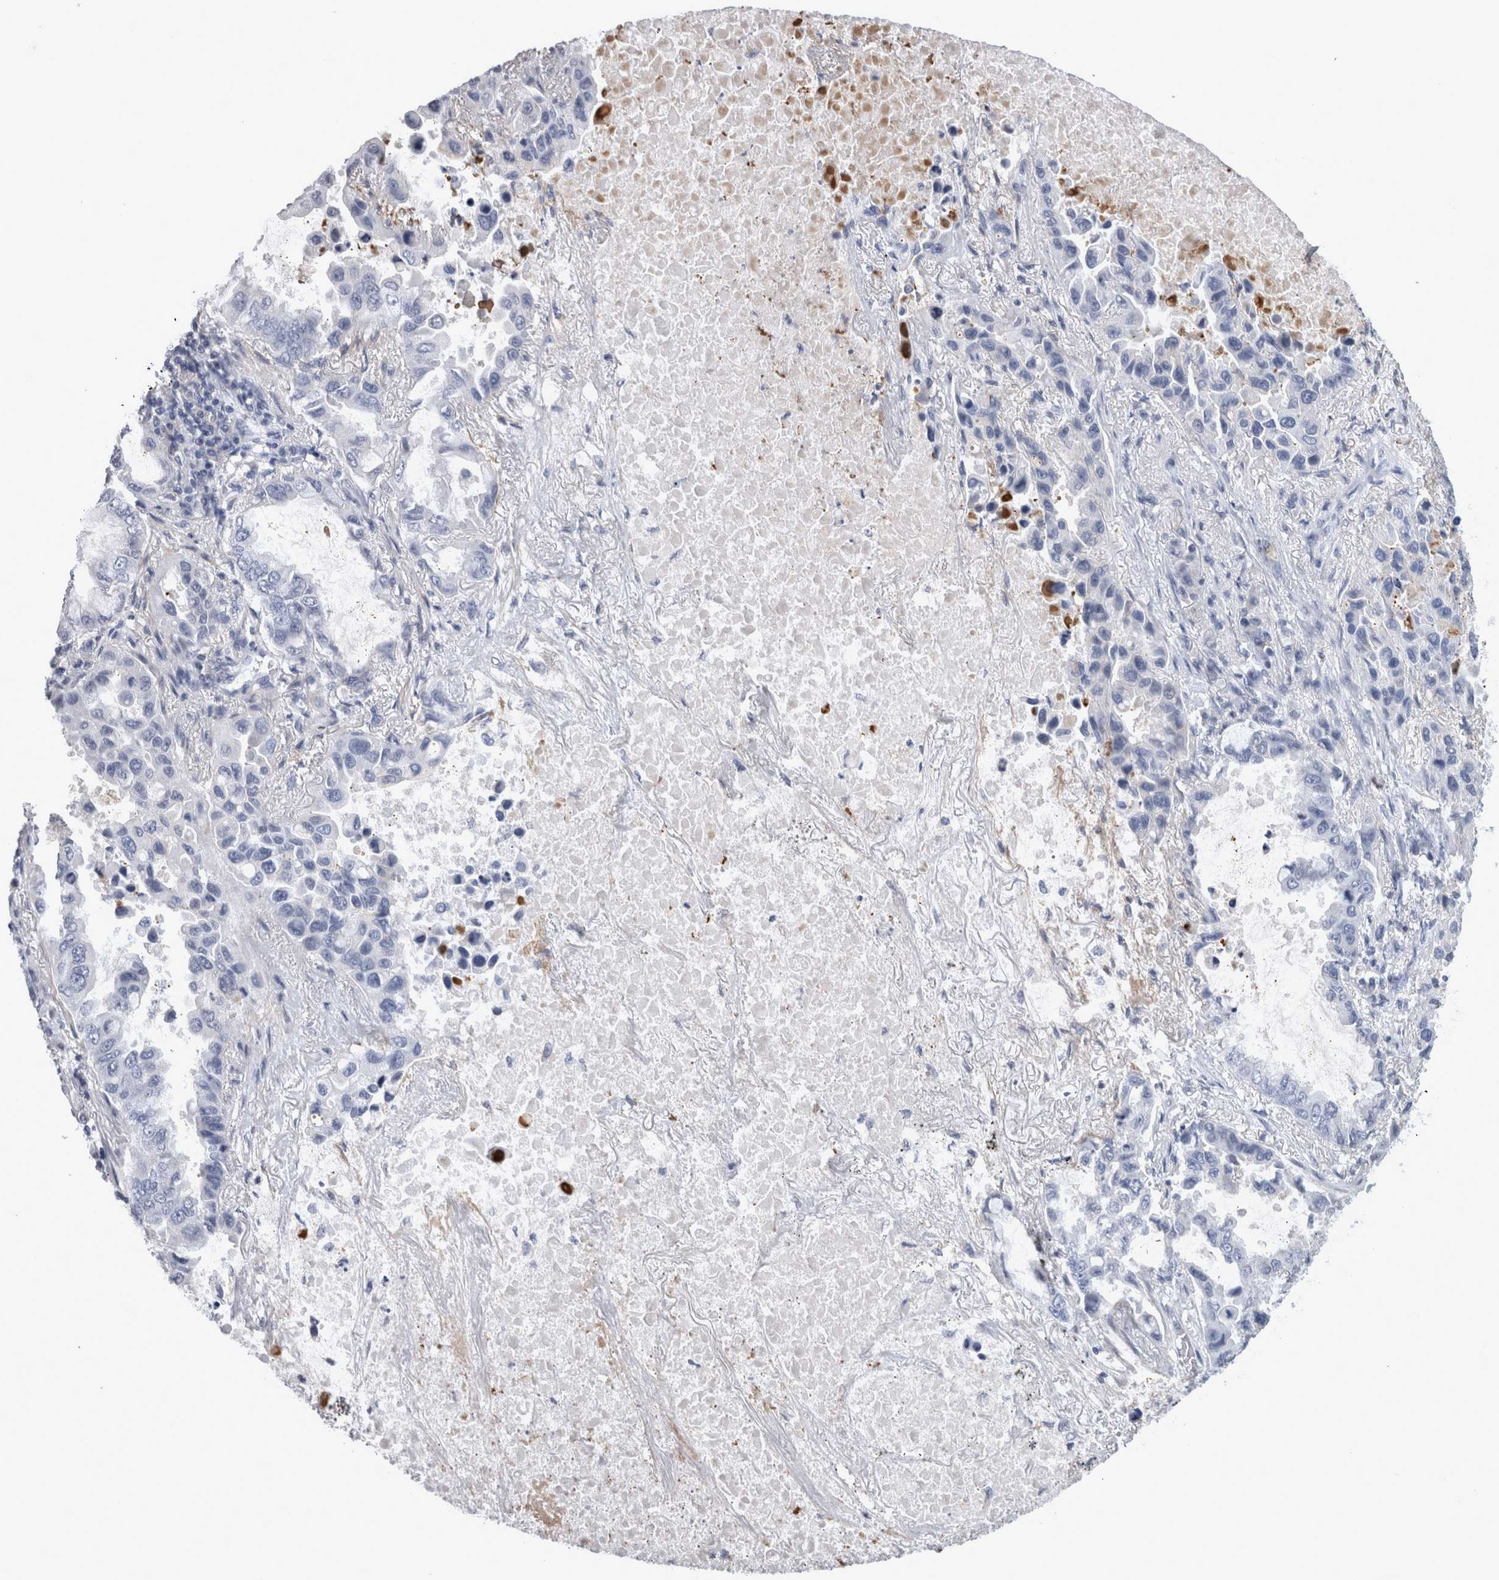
{"staining": {"intensity": "negative", "quantity": "none", "location": "none"}, "tissue": "lung cancer", "cell_type": "Tumor cells", "image_type": "cancer", "snomed": [{"axis": "morphology", "description": "Adenocarcinoma, NOS"}, {"axis": "topography", "description": "Lung"}], "caption": "This micrograph is of adenocarcinoma (lung) stained with IHC to label a protein in brown with the nuclei are counter-stained blue. There is no staining in tumor cells. (Immunohistochemistry (ihc), brightfield microscopy, high magnification).", "gene": "TCAP", "patient": {"sex": "male", "age": 64}}